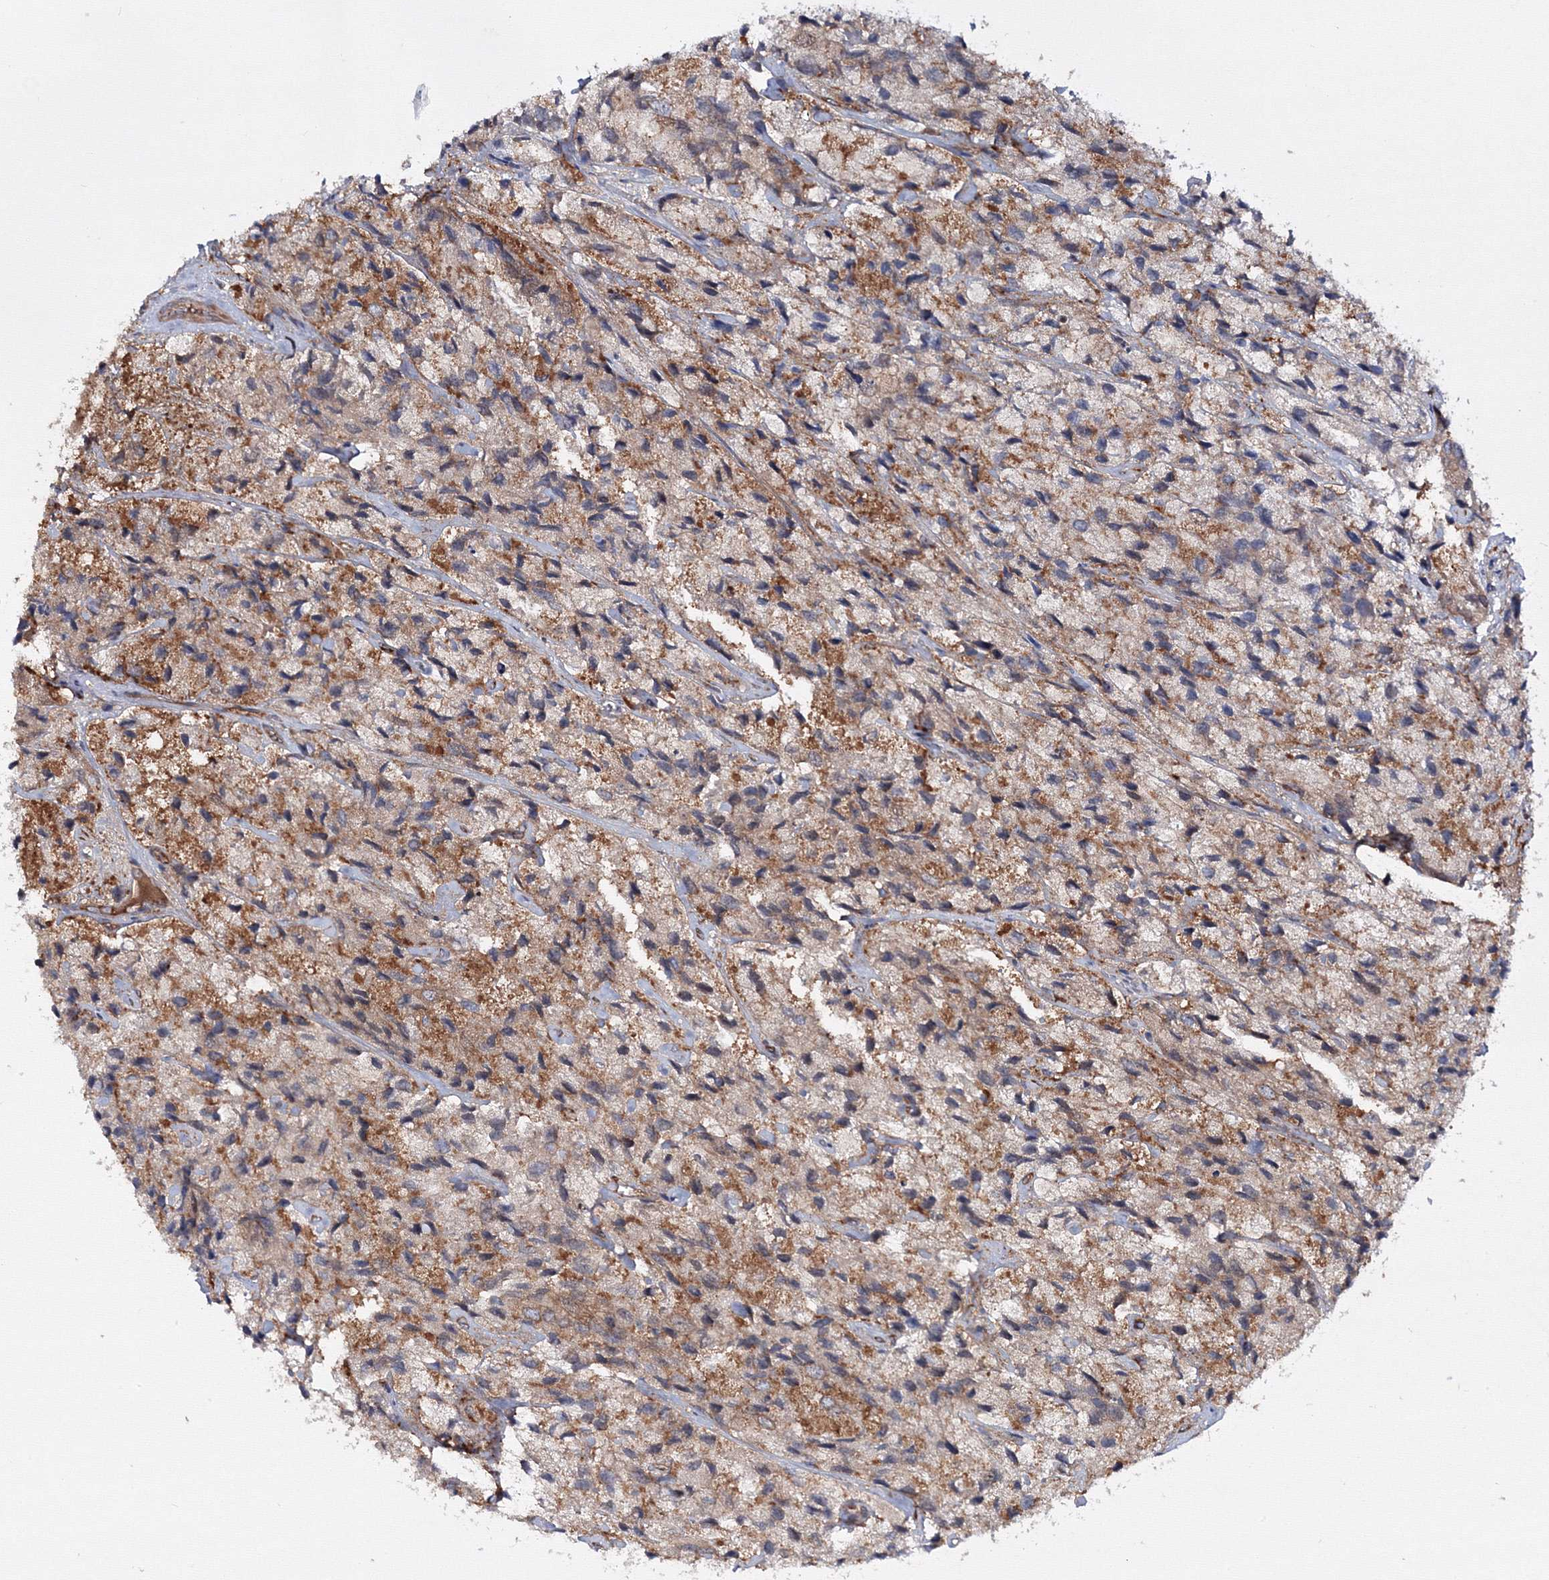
{"staining": {"intensity": "moderate", "quantity": "25%-75%", "location": "cytoplasmic/membranous"}, "tissue": "prostate cancer", "cell_type": "Tumor cells", "image_type": "cancer", "snomed": [{"axis": "morphology", "description": "Adenocarcinoma, High grade"}, {"axis": "topography", "description": "Prostate"}], "caption": "This image reveals IHC staining of adenocarcinoma (high-grade) (prostate), with medium moderate cytoplasmic/membranous expression in about 25%-75% of tumor cells.", "gene": "HARS1", "patient": {"sex": "male", "age": 66}}